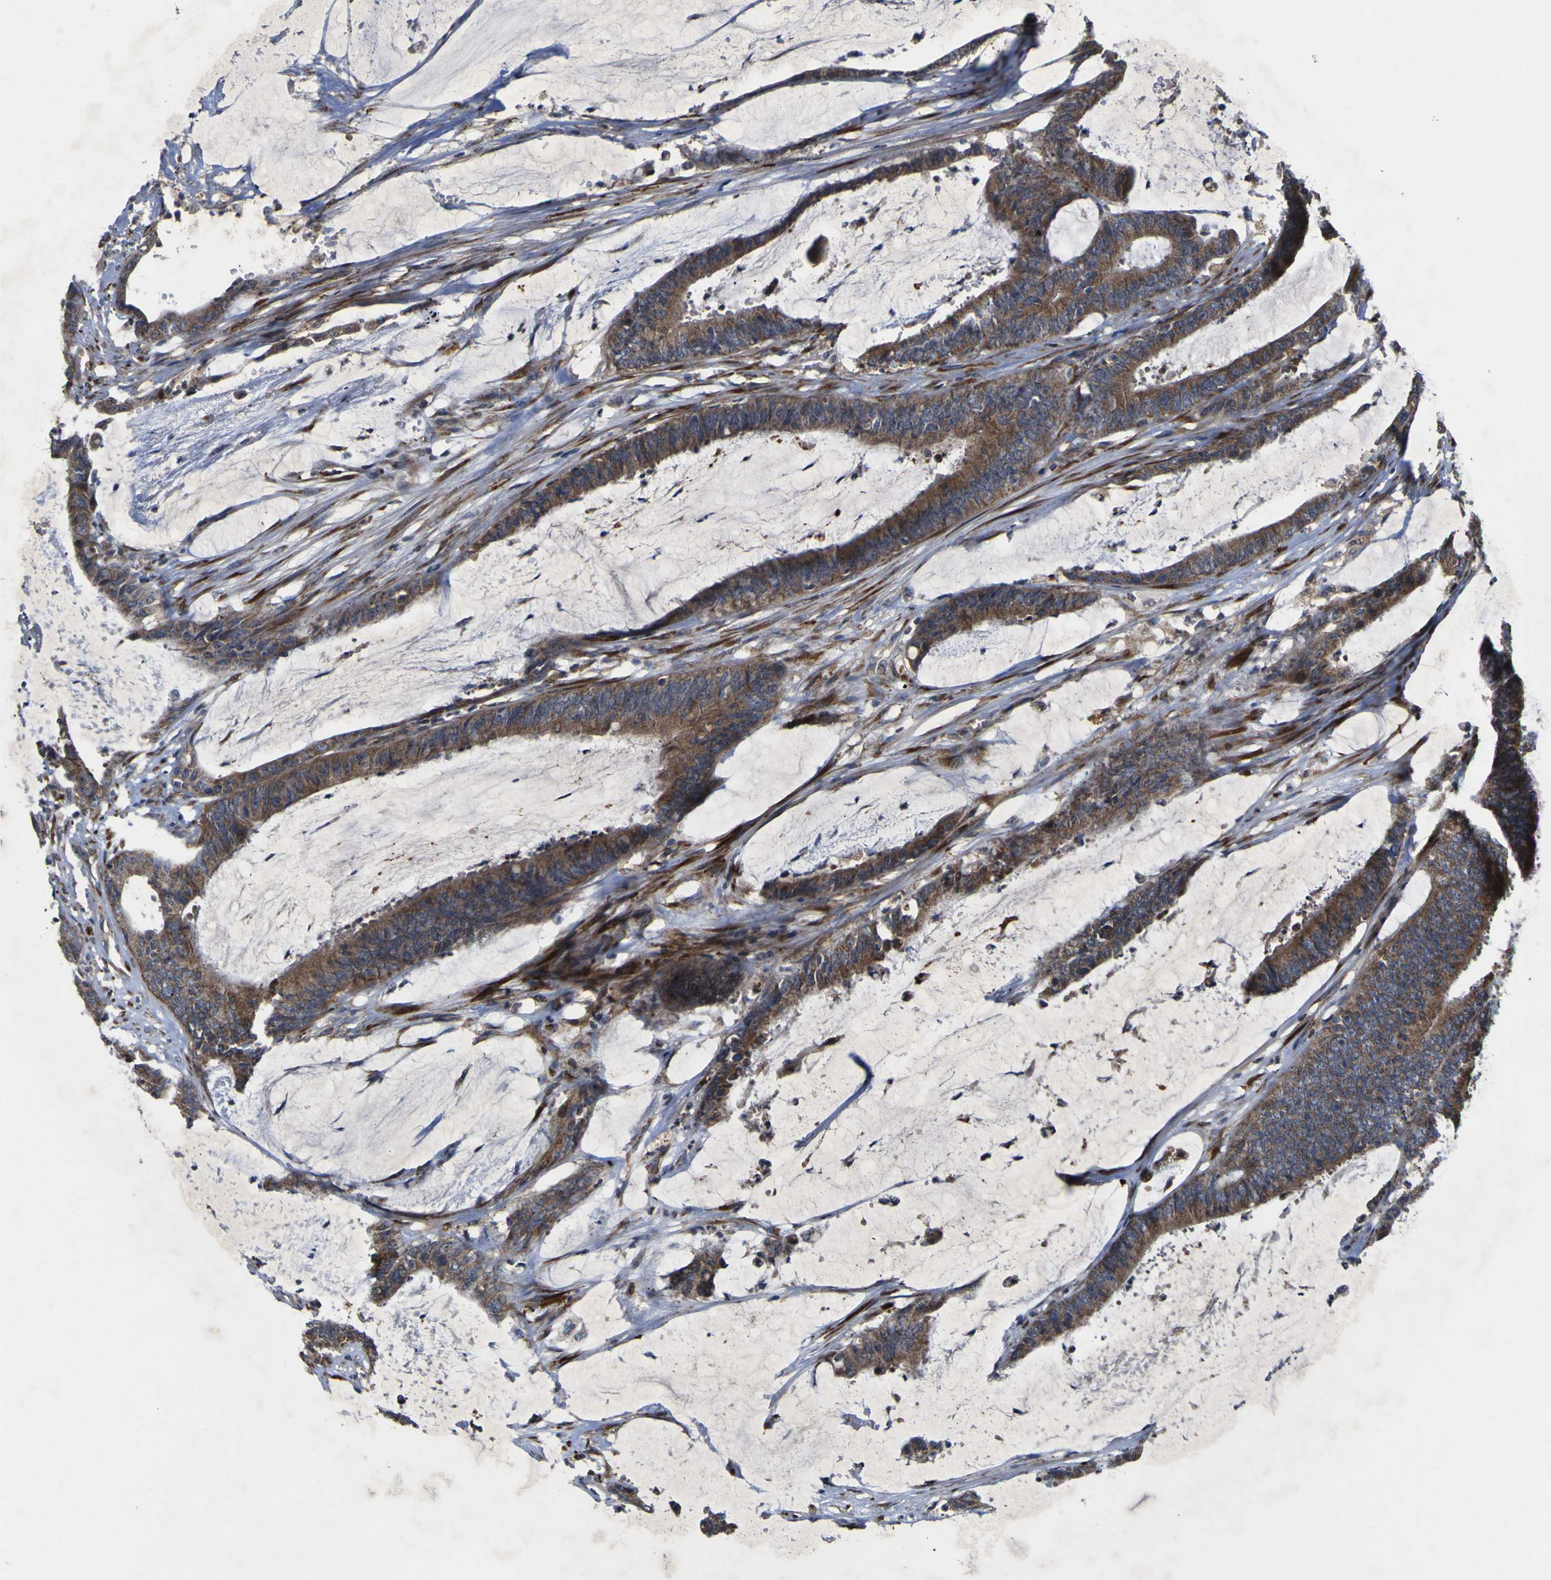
{"staining": {"intensity": "moderate", "quantity": ">75%", "location": "cytoplasmic/membranous"}, "tissue": "colorectal cancer", "cell_type": "Tumor cells", "image_type": "cancer", "snomed": [{"axis": "morphology", "description": "Adenocarcinoma, NOS"}, {"axis": "topography", "description": "Rectum"}], "caption": "Tumor cells exhibit medium levels of moderate cytoplasmic/membranous staining in about >75% of cells in colorectal adenocarcinoma.", "gene": "IRAK2", "patient": {"sex": "female", "age": 66}}